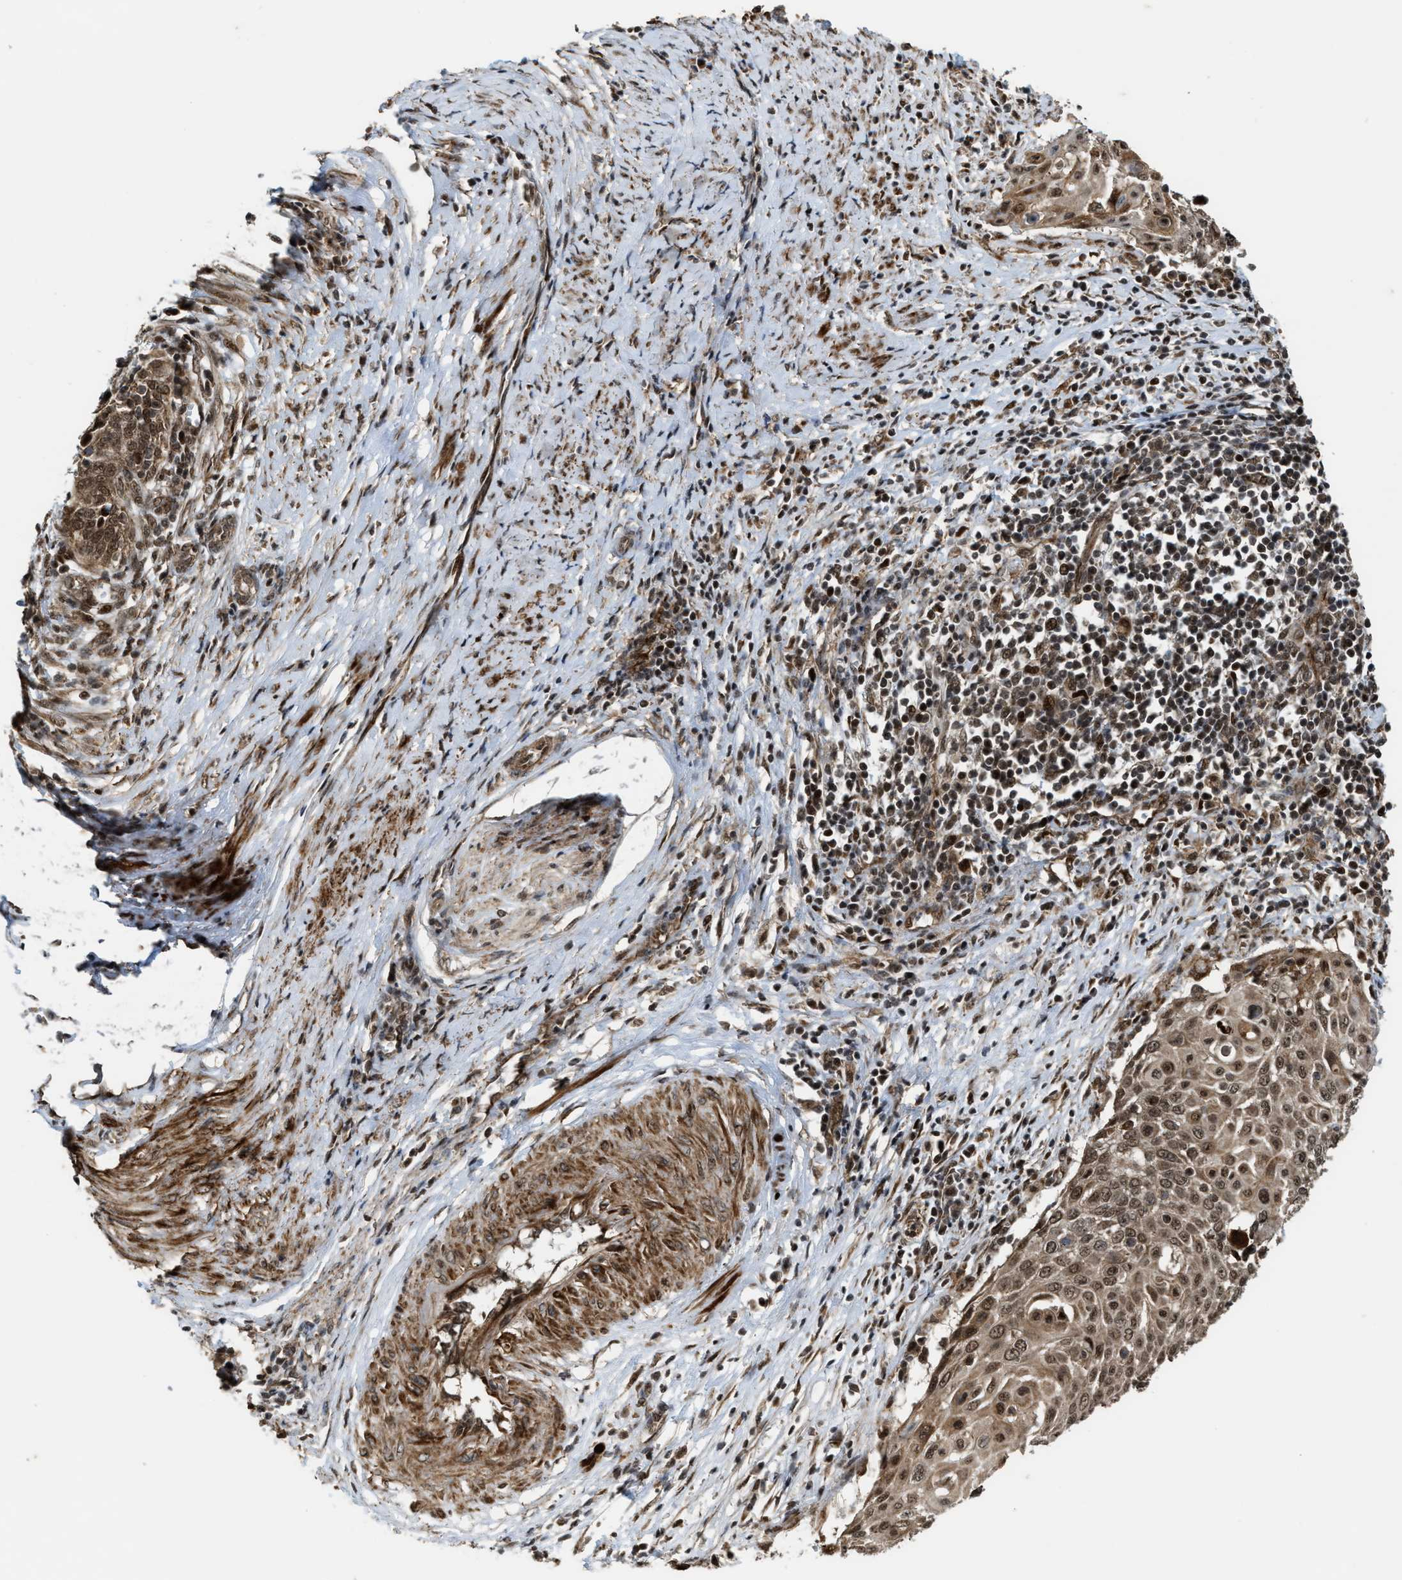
{"staining": {"intensity": "moderate", "quantity": ">75%", "location": "cytoplasmic/membranous,nuclear"}, "tissue": "cervical cancer", "cell_type": "Tumor cells", "image_type": "cancer", "snomed": [{"axis": "morphology", "description": "Squamous cell carcinoma, NOS"}, {"axis": "topography", "description": "Cervix"}], "caption": "Protein staining of cervical squamous cell carcinoma tissue reveals moderate cytoplasmic/membranous and nuclear staining in about >75% of tumor cells.", "gene": "ZNF250", "patient": {"sex": "female", "age": 39}}